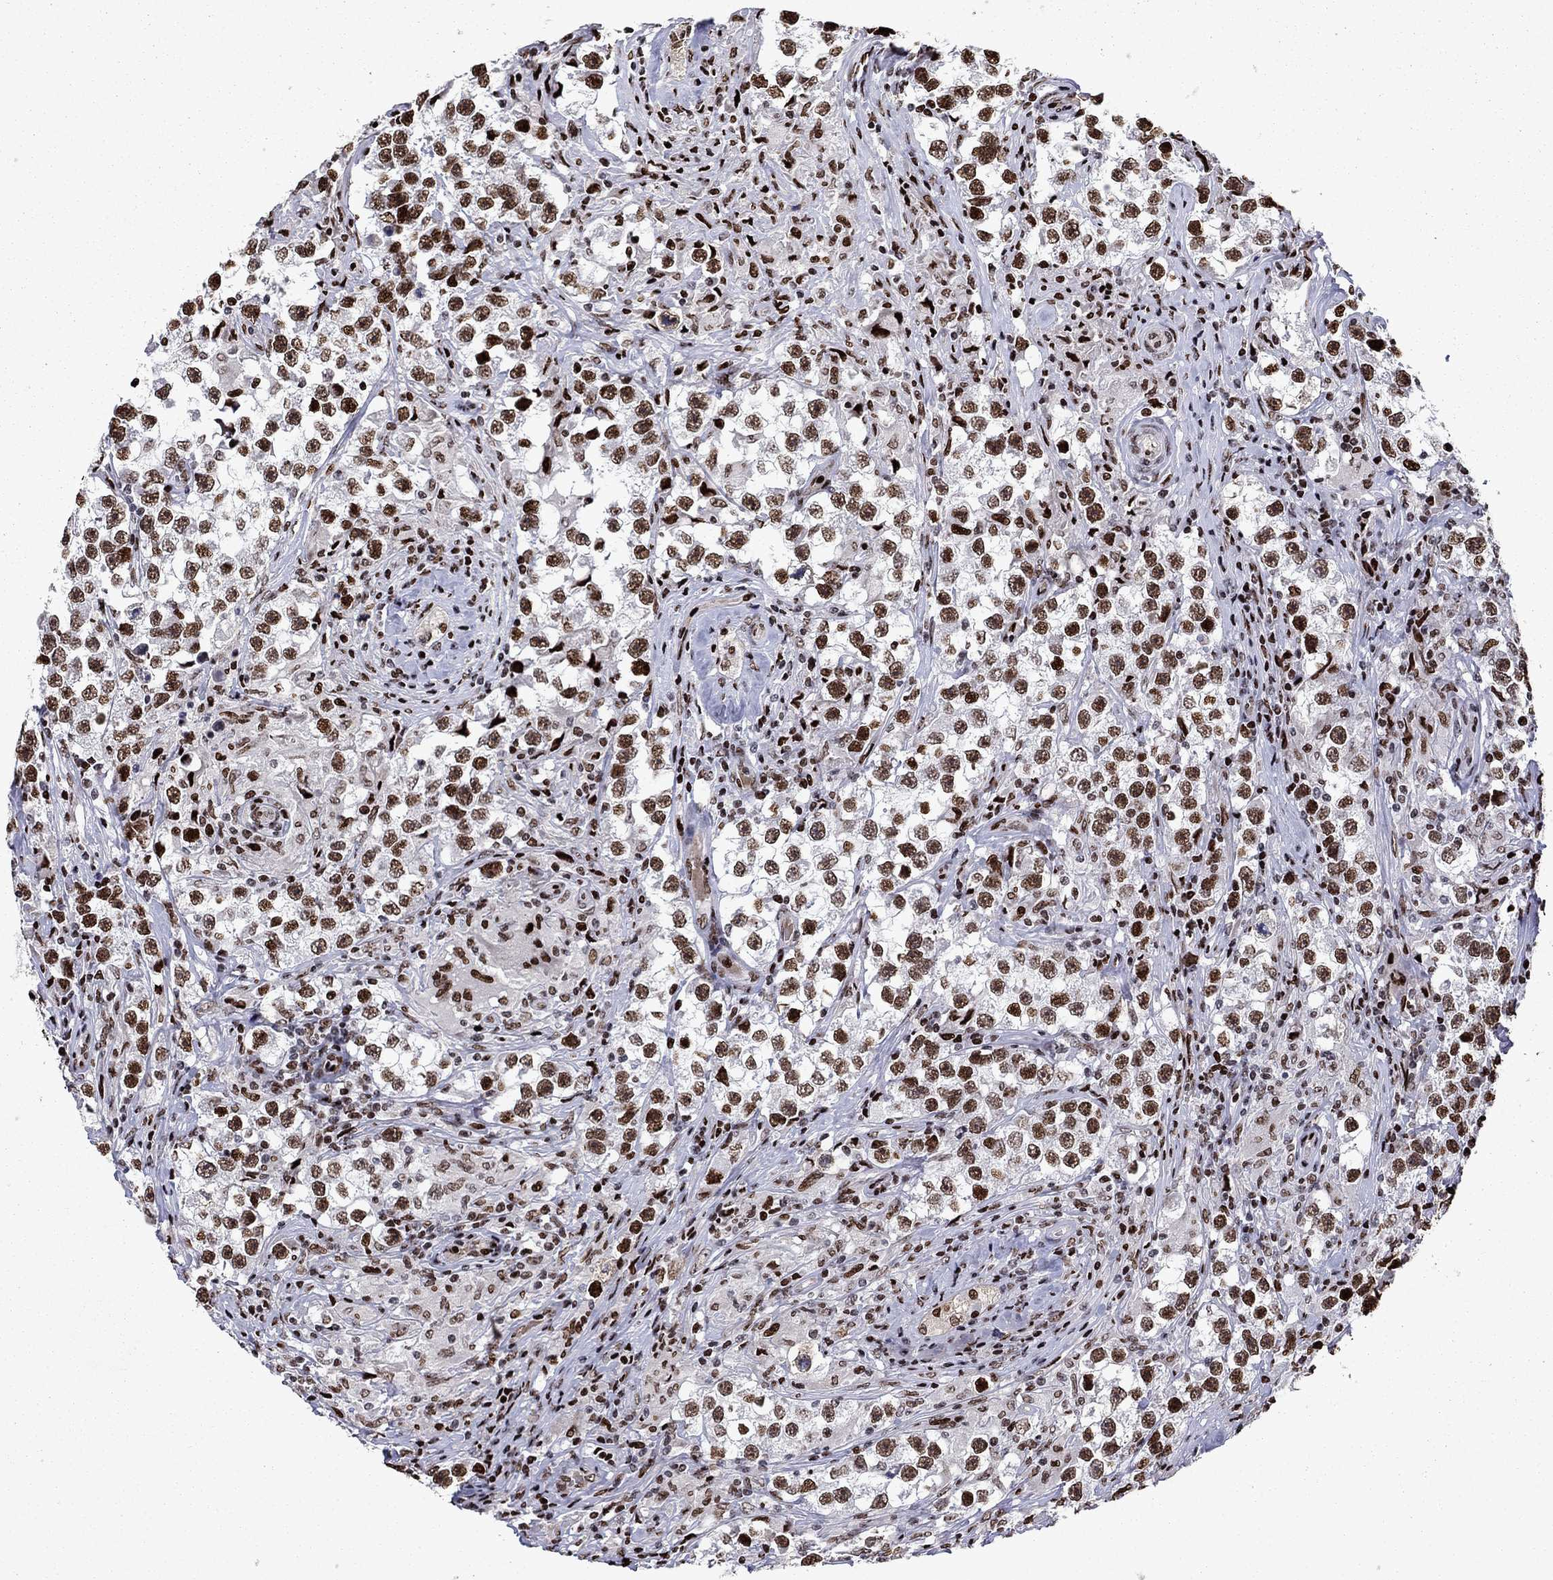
{"staining": {"intensity": "strong", "quantity": ">75%", "location": "nuclear"}, "tissue": "testis cancer", "cell_type": "Tumor cells", "image_type": "cancer", "snomed": [{"axis": "morphology", "description": "Seminoma, NOS"}, {"axis": "topography", "description": "Testis"}], "caption": "Protein staining by IHC reveals strong nuclear expression in approximately >75% of tumor cells in seminoma (testis). The staining was performed using DAB to visualize the protein expression in brown, while the nuclei were stained in blue with hematoxylin (Magnification: 20x).", "gene": "LIMK1", "patient": {"sex": "male", "age": 46}}